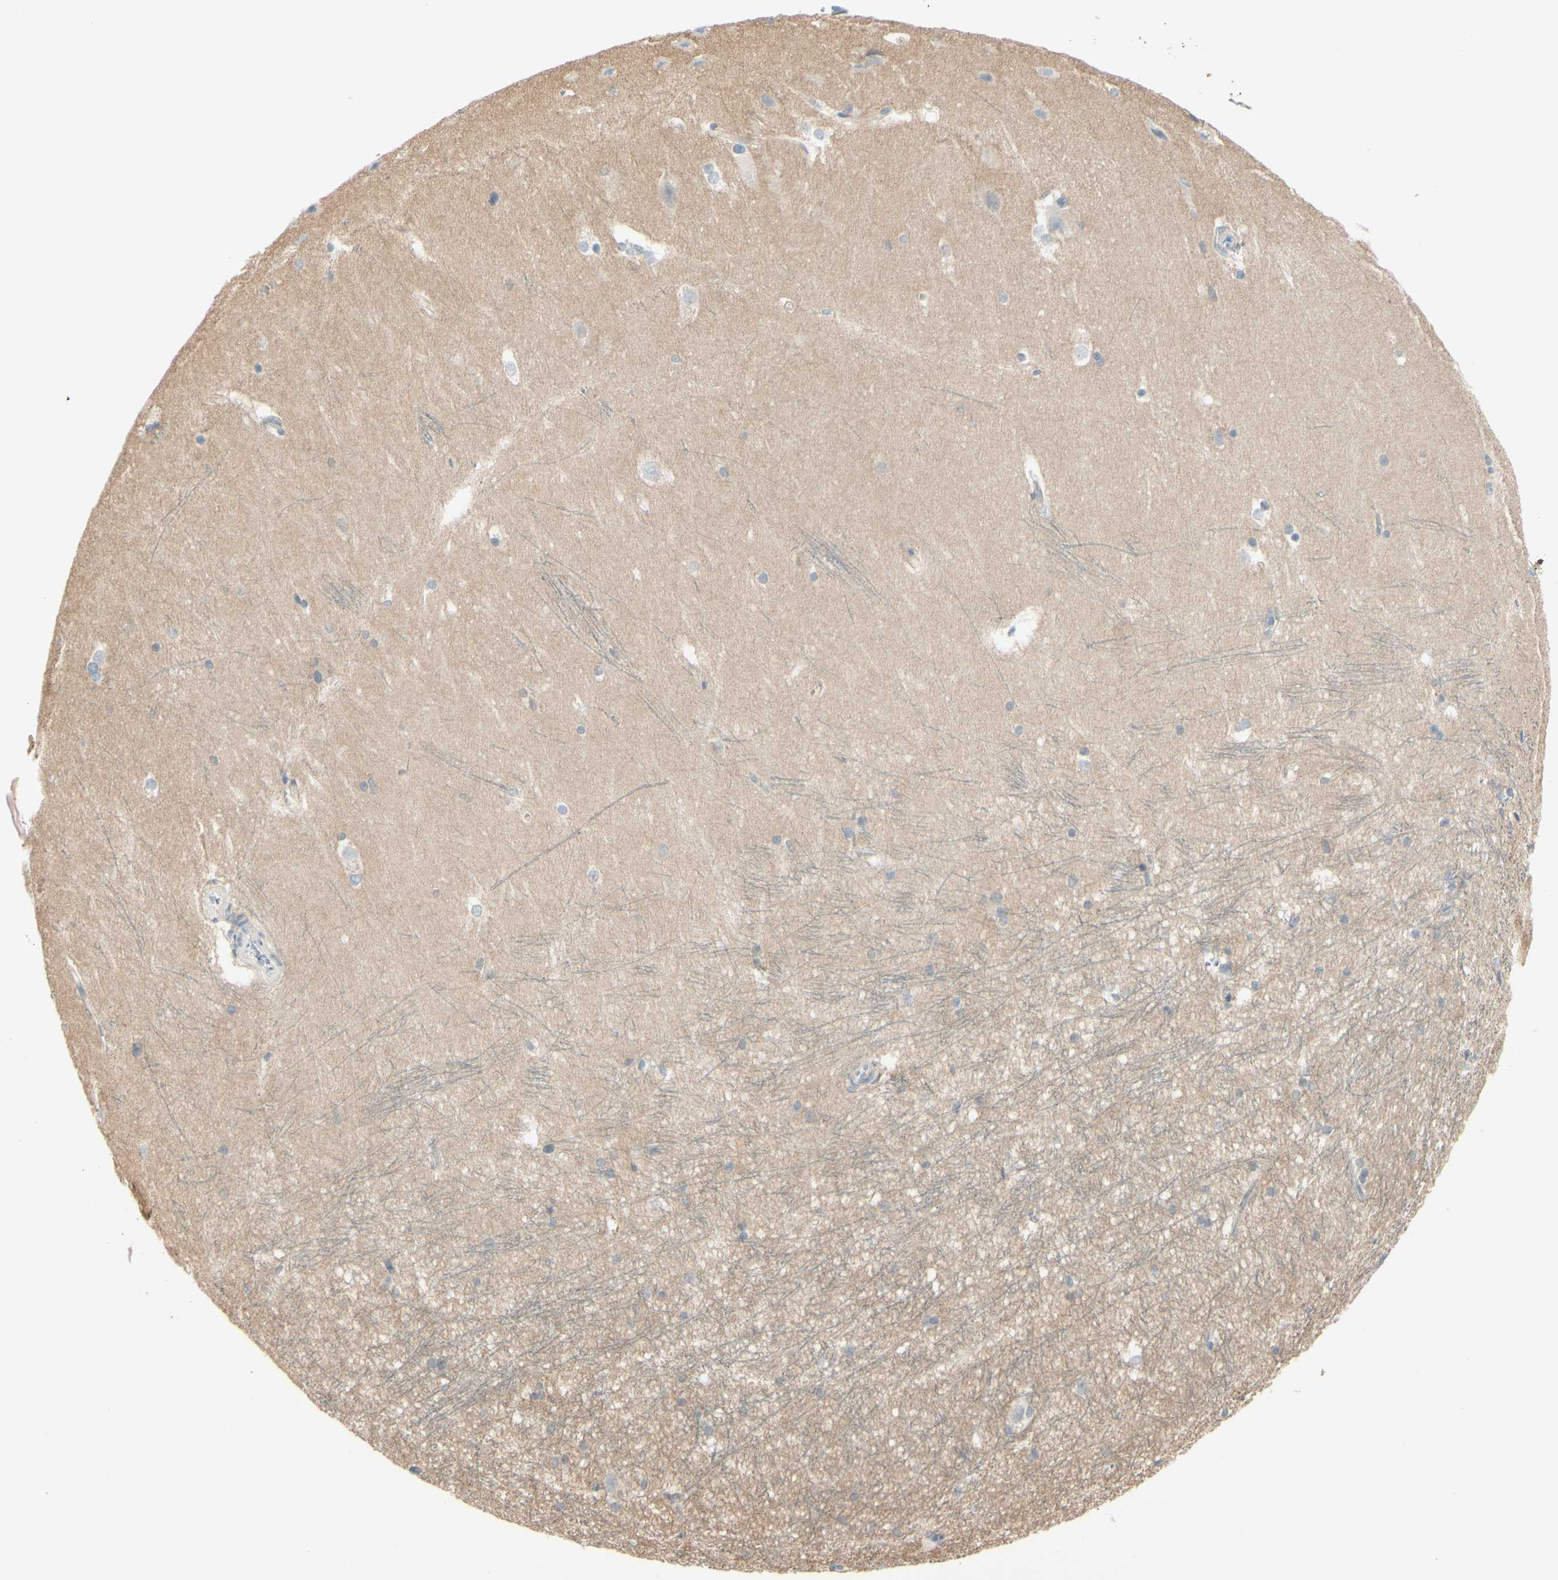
{"staining": {"intensity": "negative", "quantity": "none", "location": "none"}, "tissue": "hippocampus", "cell_type": "Glial cells", "image_type": "normal", "snomed": [{"axis": "morphology", "description": "Normal tissue, NOS"}, {"axis": "topography", "description": "Hippocampus"}], "caption": "A high-resolution micrograph shows IHC staining of unremarkable hippocampus, which displays no significant staining in glial cells.", "gene": "PTTG1", "patient": {"sex": "female", "age": 19}}